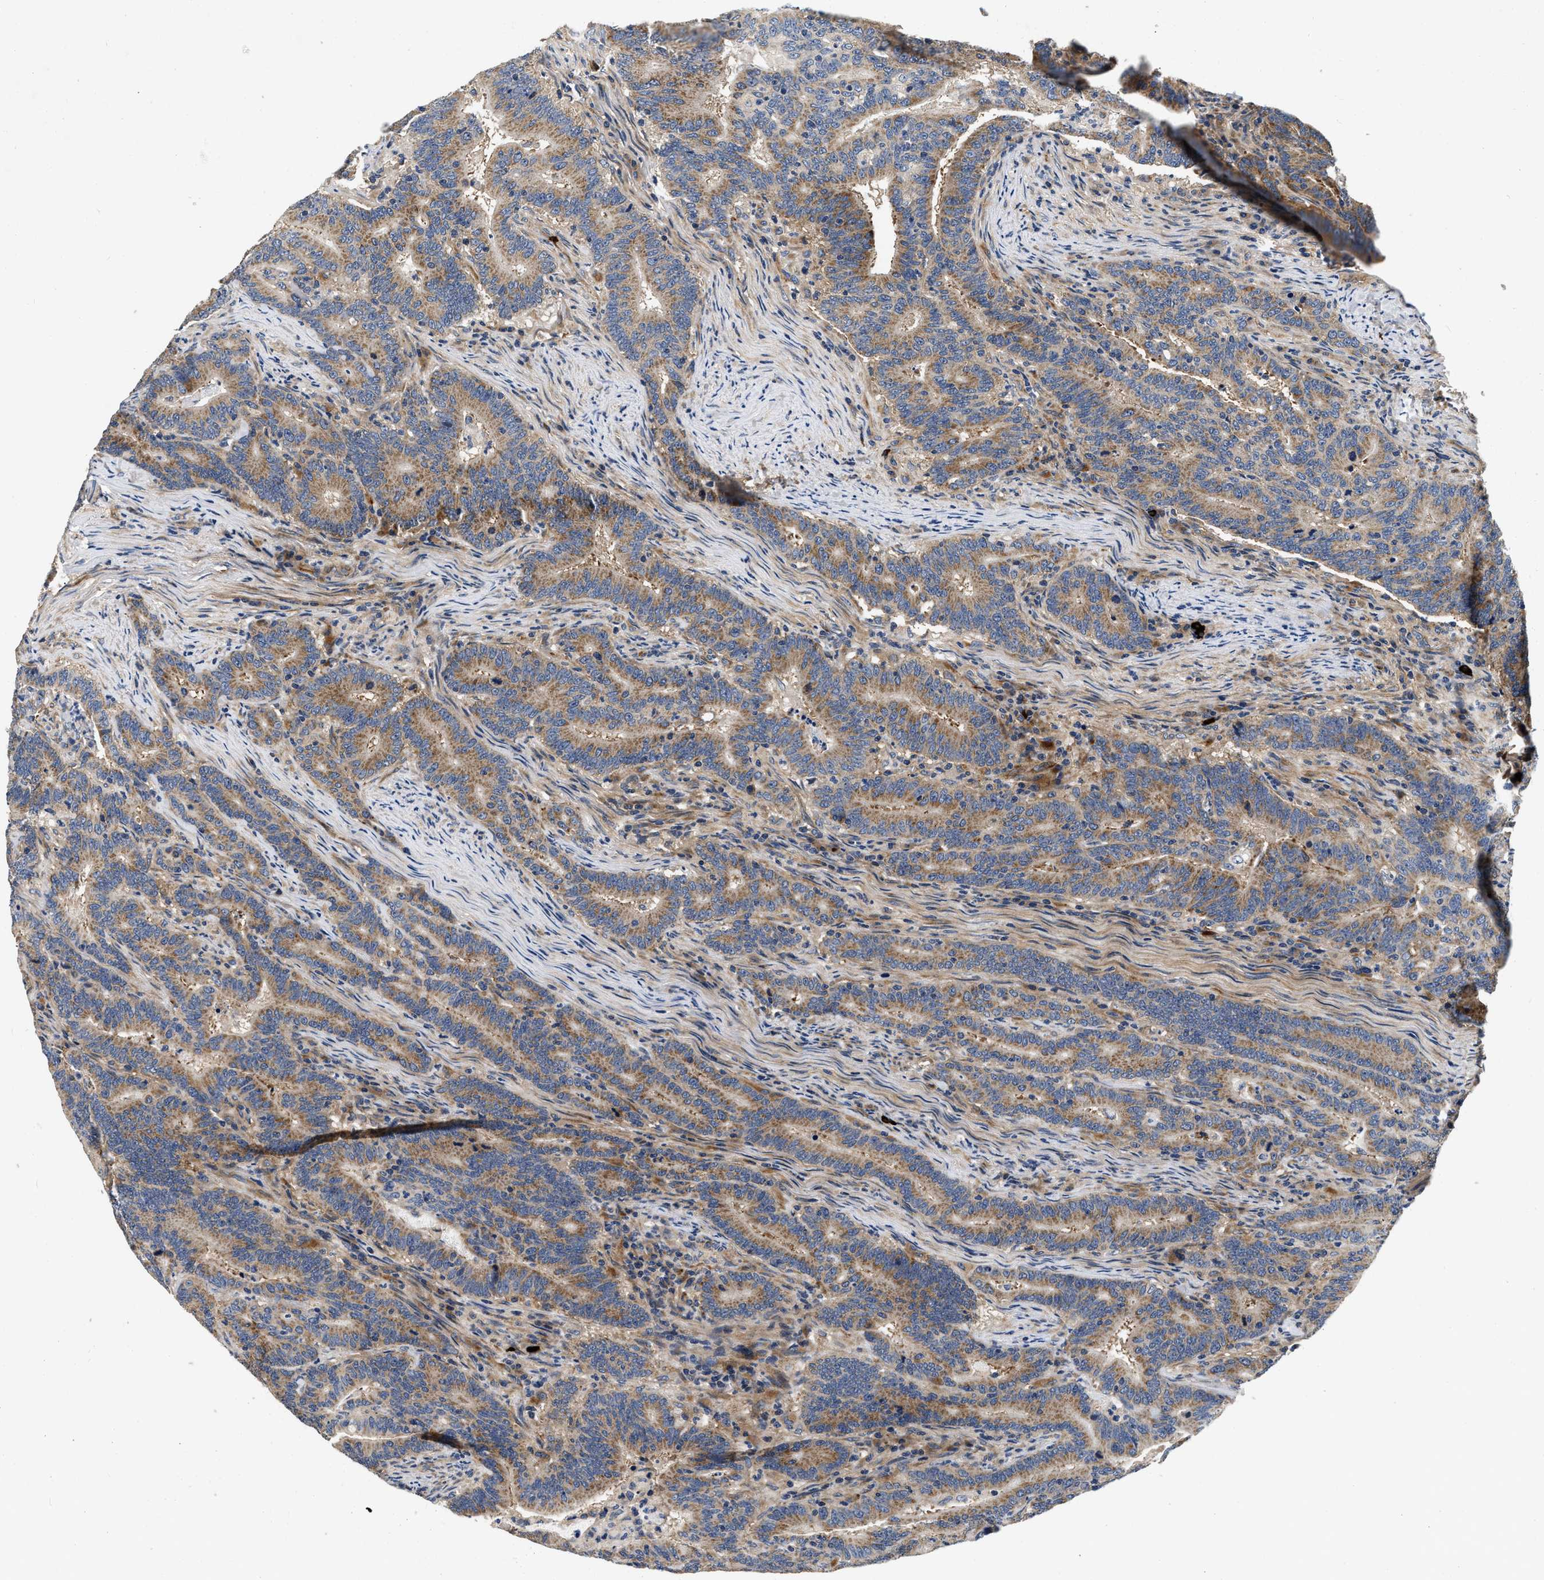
{"staining": {"intensity": "moderate", "quantity": ">75%", "location": "cytoplasmic/membranous"}, "tissue": "colorectal cancer", "cell_type": "Tumor cells", "image_type": "cancer", "snomed": [{"axis": "morphology", "description": "Adenocarcinoma, NOS"}, {"axis": "topography", "description": "Colon"}], "caption": "Immunohistochemistry of colorectal cancer (adenocarcinoma) reveals medium levels of moderate cytoplasmic/membranous positivity in approximately >75% of tumor cells.", "gene": "NME6", "patient": {"sex": "female", "age": 66}}